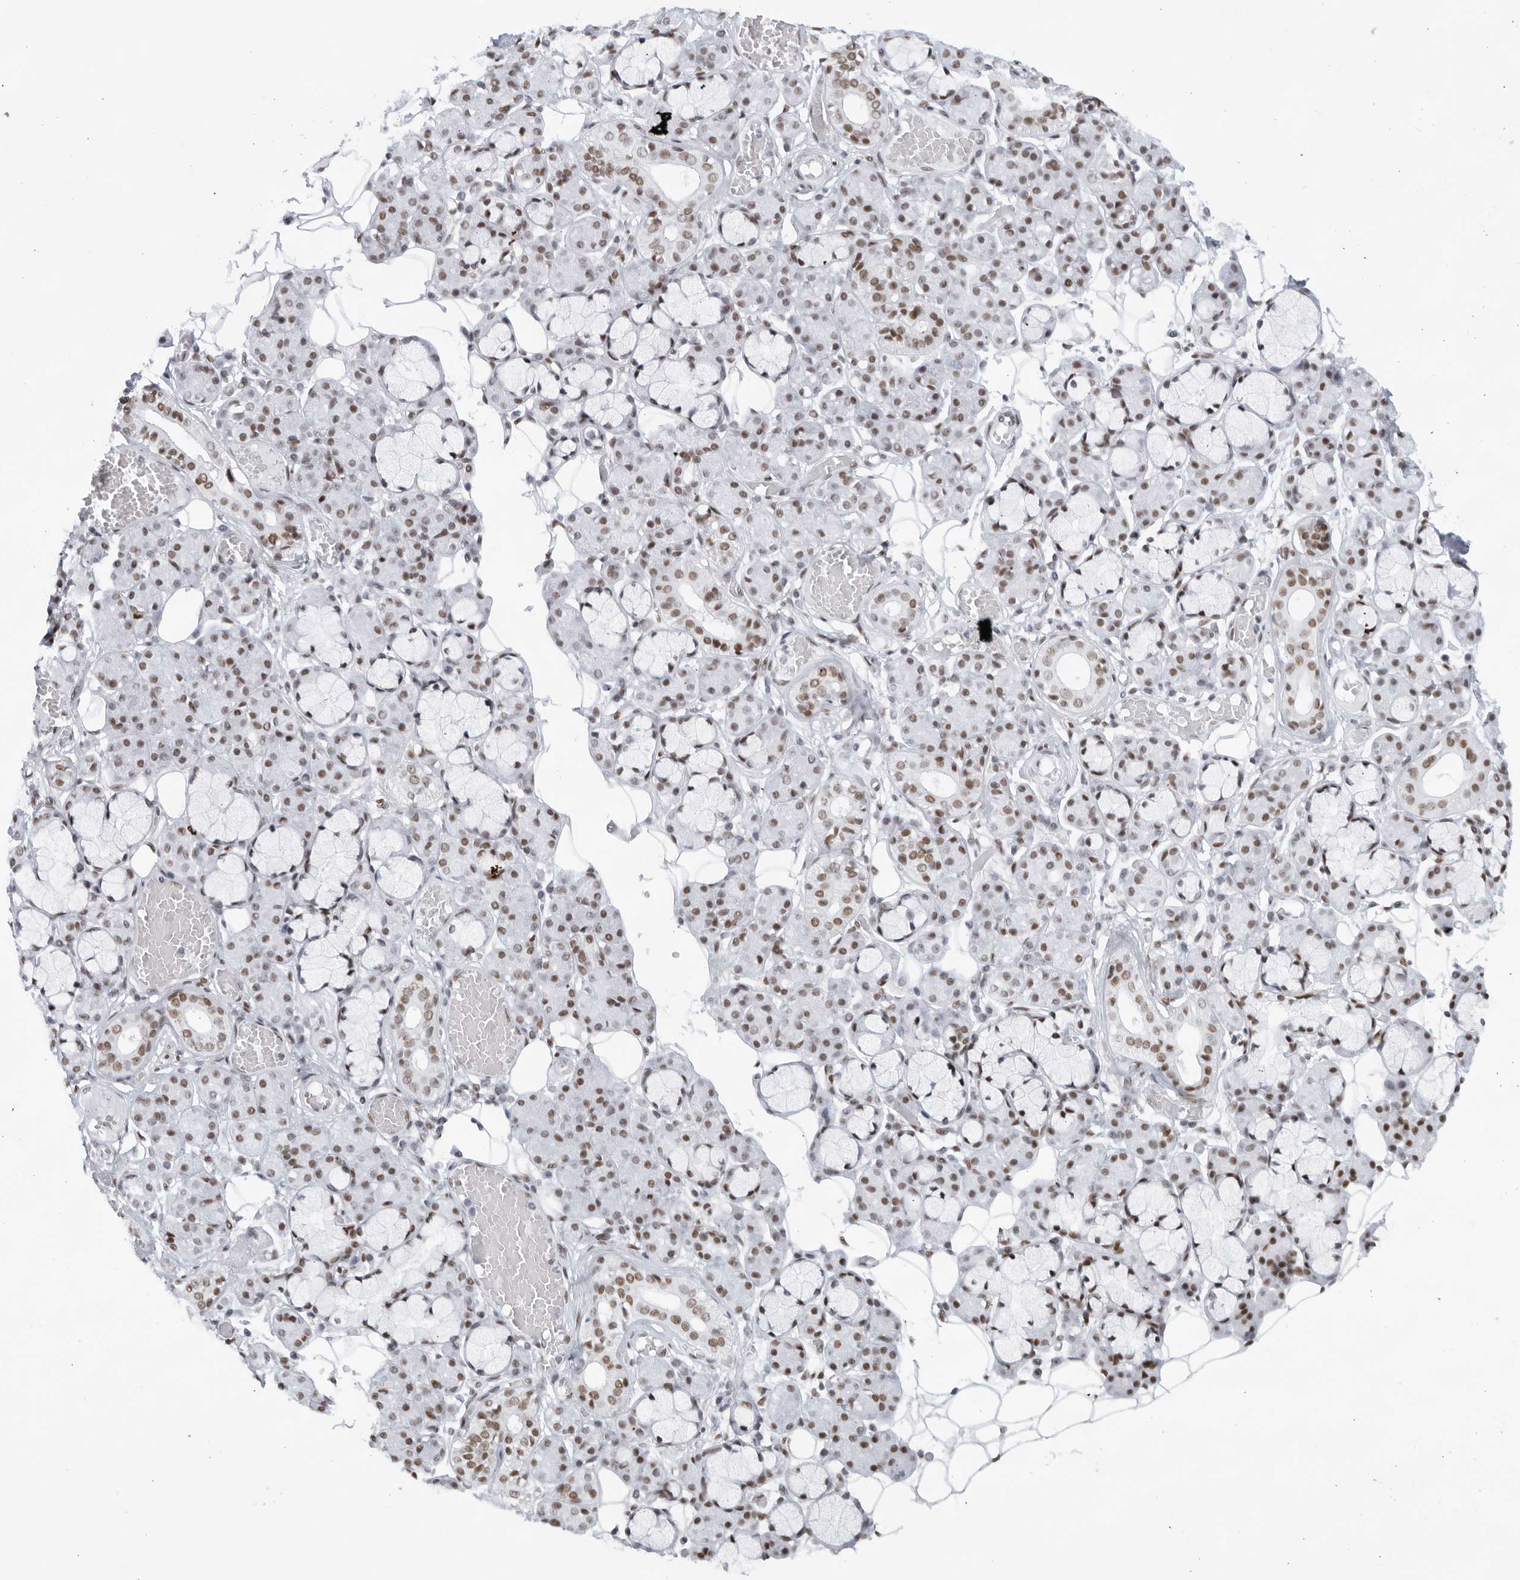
{"staining": {"intensity": "moderate", "quantity": ">75%", "location": "nuclear"}, "tissue": "salivary gland", "cell_type": "Glandular cells", "image_type": "normal", "snomed": [{"axis": "morphology", "description": "Normal tissue, NOS"}, {"axis": "topography", "description": "Salivary gland"}], "caption": "Immunohistochemistry of normal human salivary gland demonstrates medium levels of moderate nuclear staining in about >75% of glandular cells.", "gene": "HP1BP3", "patient": {"sex": "male", "age": 63}}